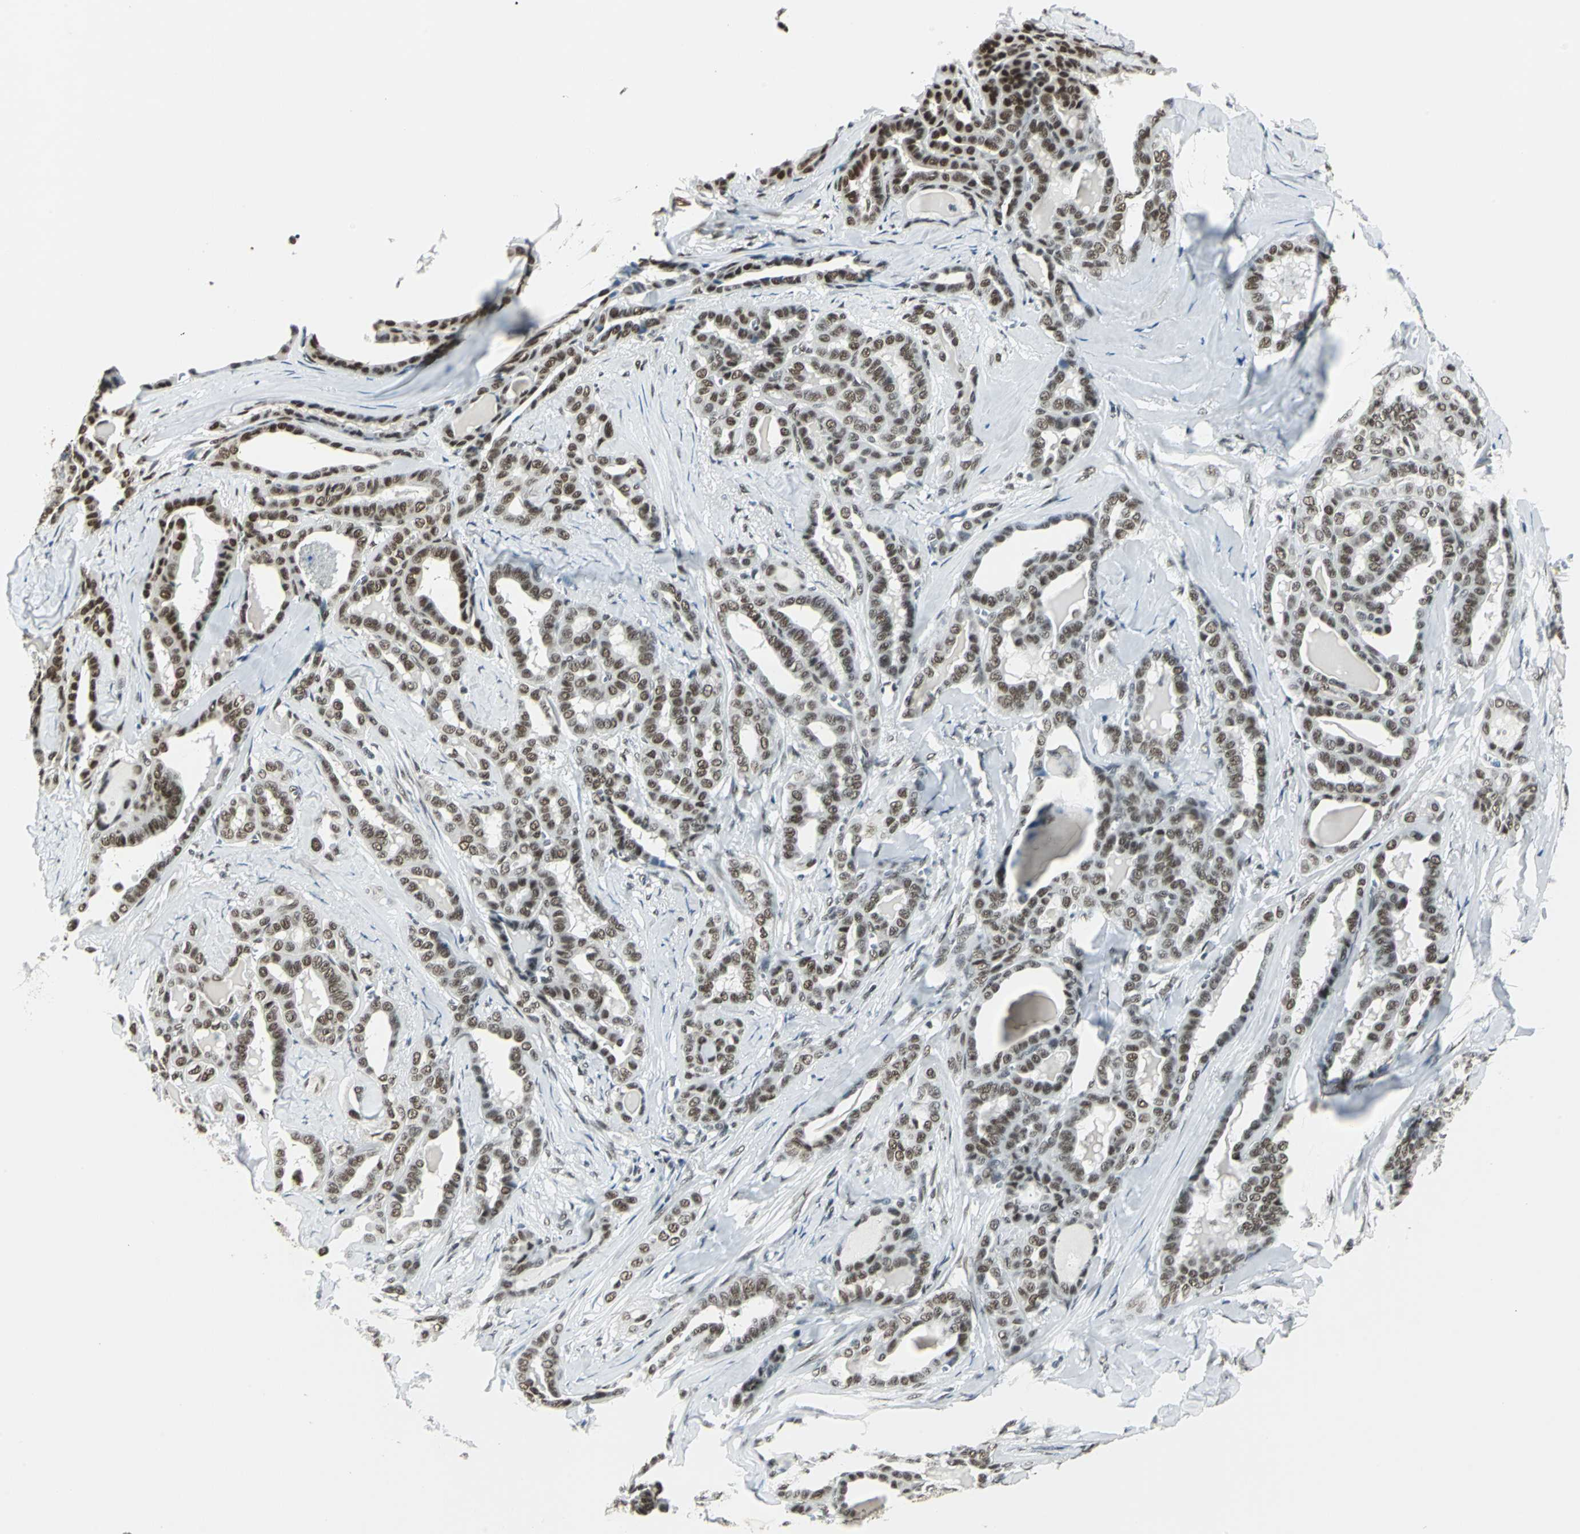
{"staining": {"intensity": "moderate", "quantity": ">75%", "location": "nuclear"}, "tissue": "thyroid cancer", "cell_type": "Tumor cells", "image_type": "cancer", "snomed": [{"axis": "morphology", "description": "Carcinoma, NOS"}, {"axis": "topography", "description": "Thyroid gland"}], "caption": "An IHC image of tumor tissue is shown. Protein staining in brown shows moderate nuclear positivity in carcinoma (thyroid) within tumor cells.", "gene": "ADNP", "patient": {"sex": "female", "age": 91}}